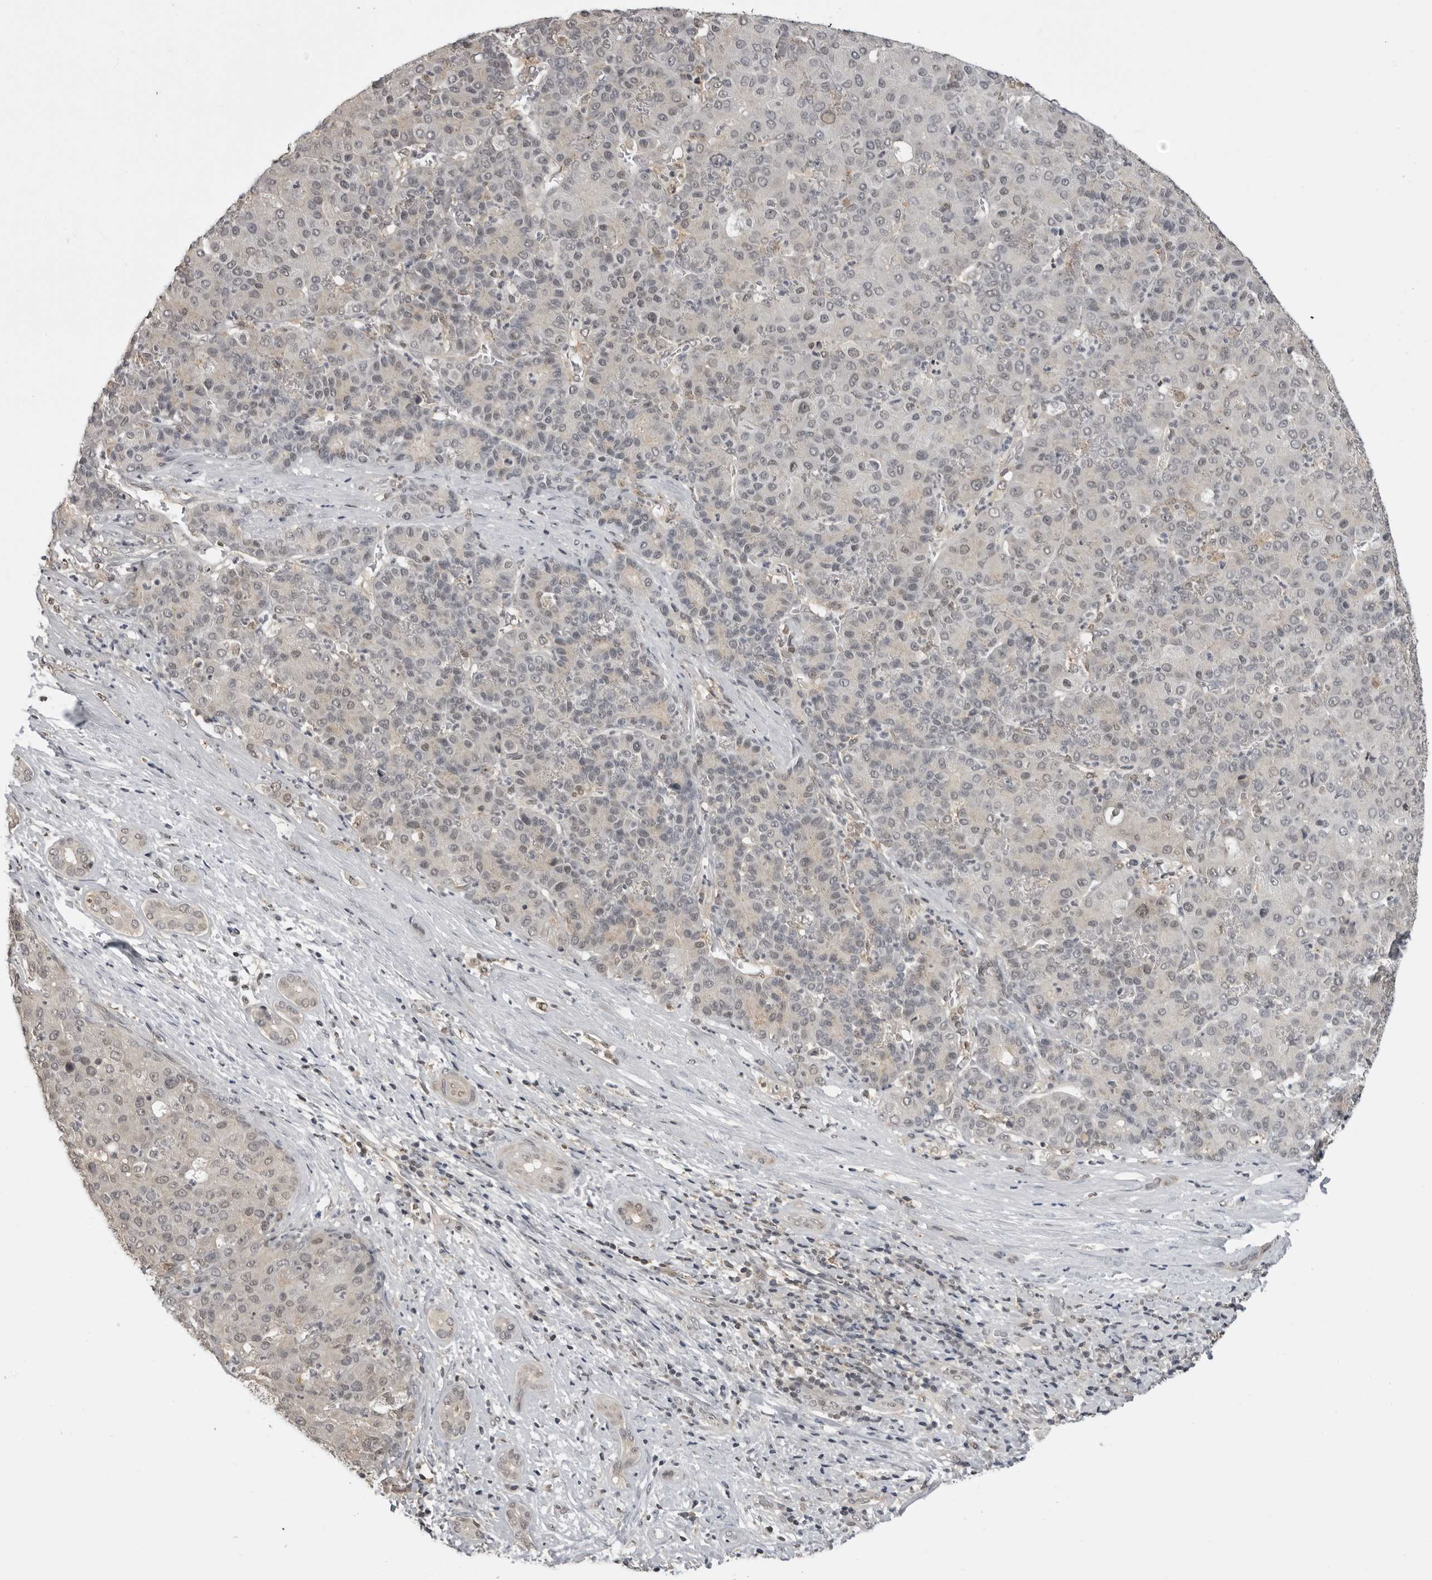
{"staining": {"intensity": "negative", "quantity": "none", "location": "none"}, "tissue": "liver cancer", "cell_type": "Tumor cells", "image_type": "cancer", "snomed": [{"axis": "morphology", "description": "Carcinoma, Hepatocellular, NOS"}, {"axis": "topography", "description": "Liver"}], "caption": "Immunohistochemistry photomicrograph of neoplastic tissue: human hepatocellular carcinoma (liver) stained with DAB demonstrates no significant protein expression in tumor cells.", "gene": "PDCL3", "patient": {"sex": "male", "age": 65}}